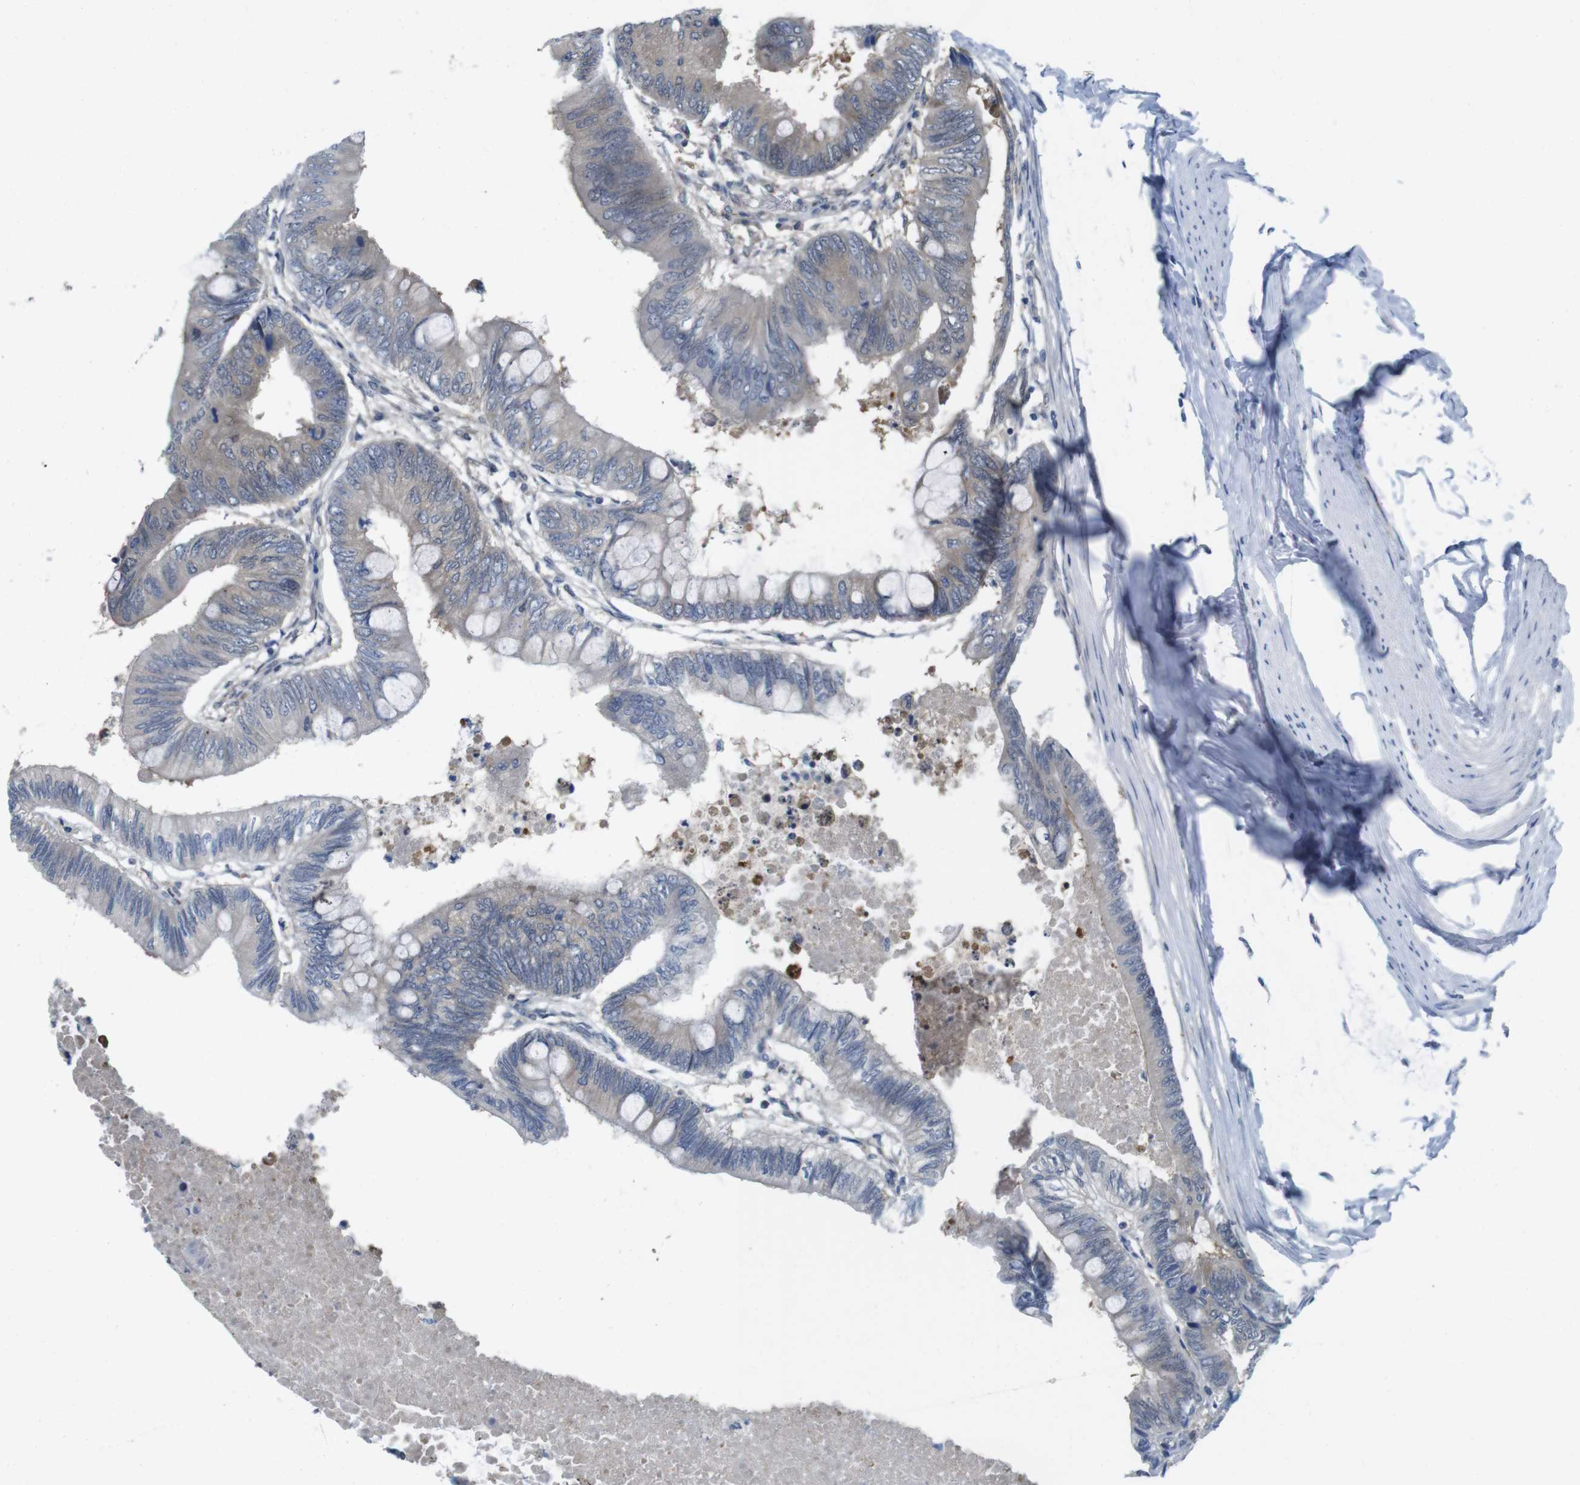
{"staining": {"intensity": "moderate", "quantity": "25%-75%", "location": "cytoplasmic/membranous"}, "tissue": "colorectal cancer", "cell_type": "Tumor cells", "image_type": "cancer", "snomed": [{"axis": "morphology", "description": "Normal tissue, NOS"}, {"axis": "morphology", "description": "Adenocarcinoma, NOS"}, {"axis": "topography", "description": "Rectum"}, {"axis": "topography", "description": "Peripheral nerve tissue"}], "caption": "Adenocarcinoma (colorectal) was stained to show a protein in brown. There is medium levels of moderate cytoplasmic/membranous positivity in about 25%-75% of tumor cells.", "gene": "CASP2", "patient": {"sex": "male", "age": 92}}